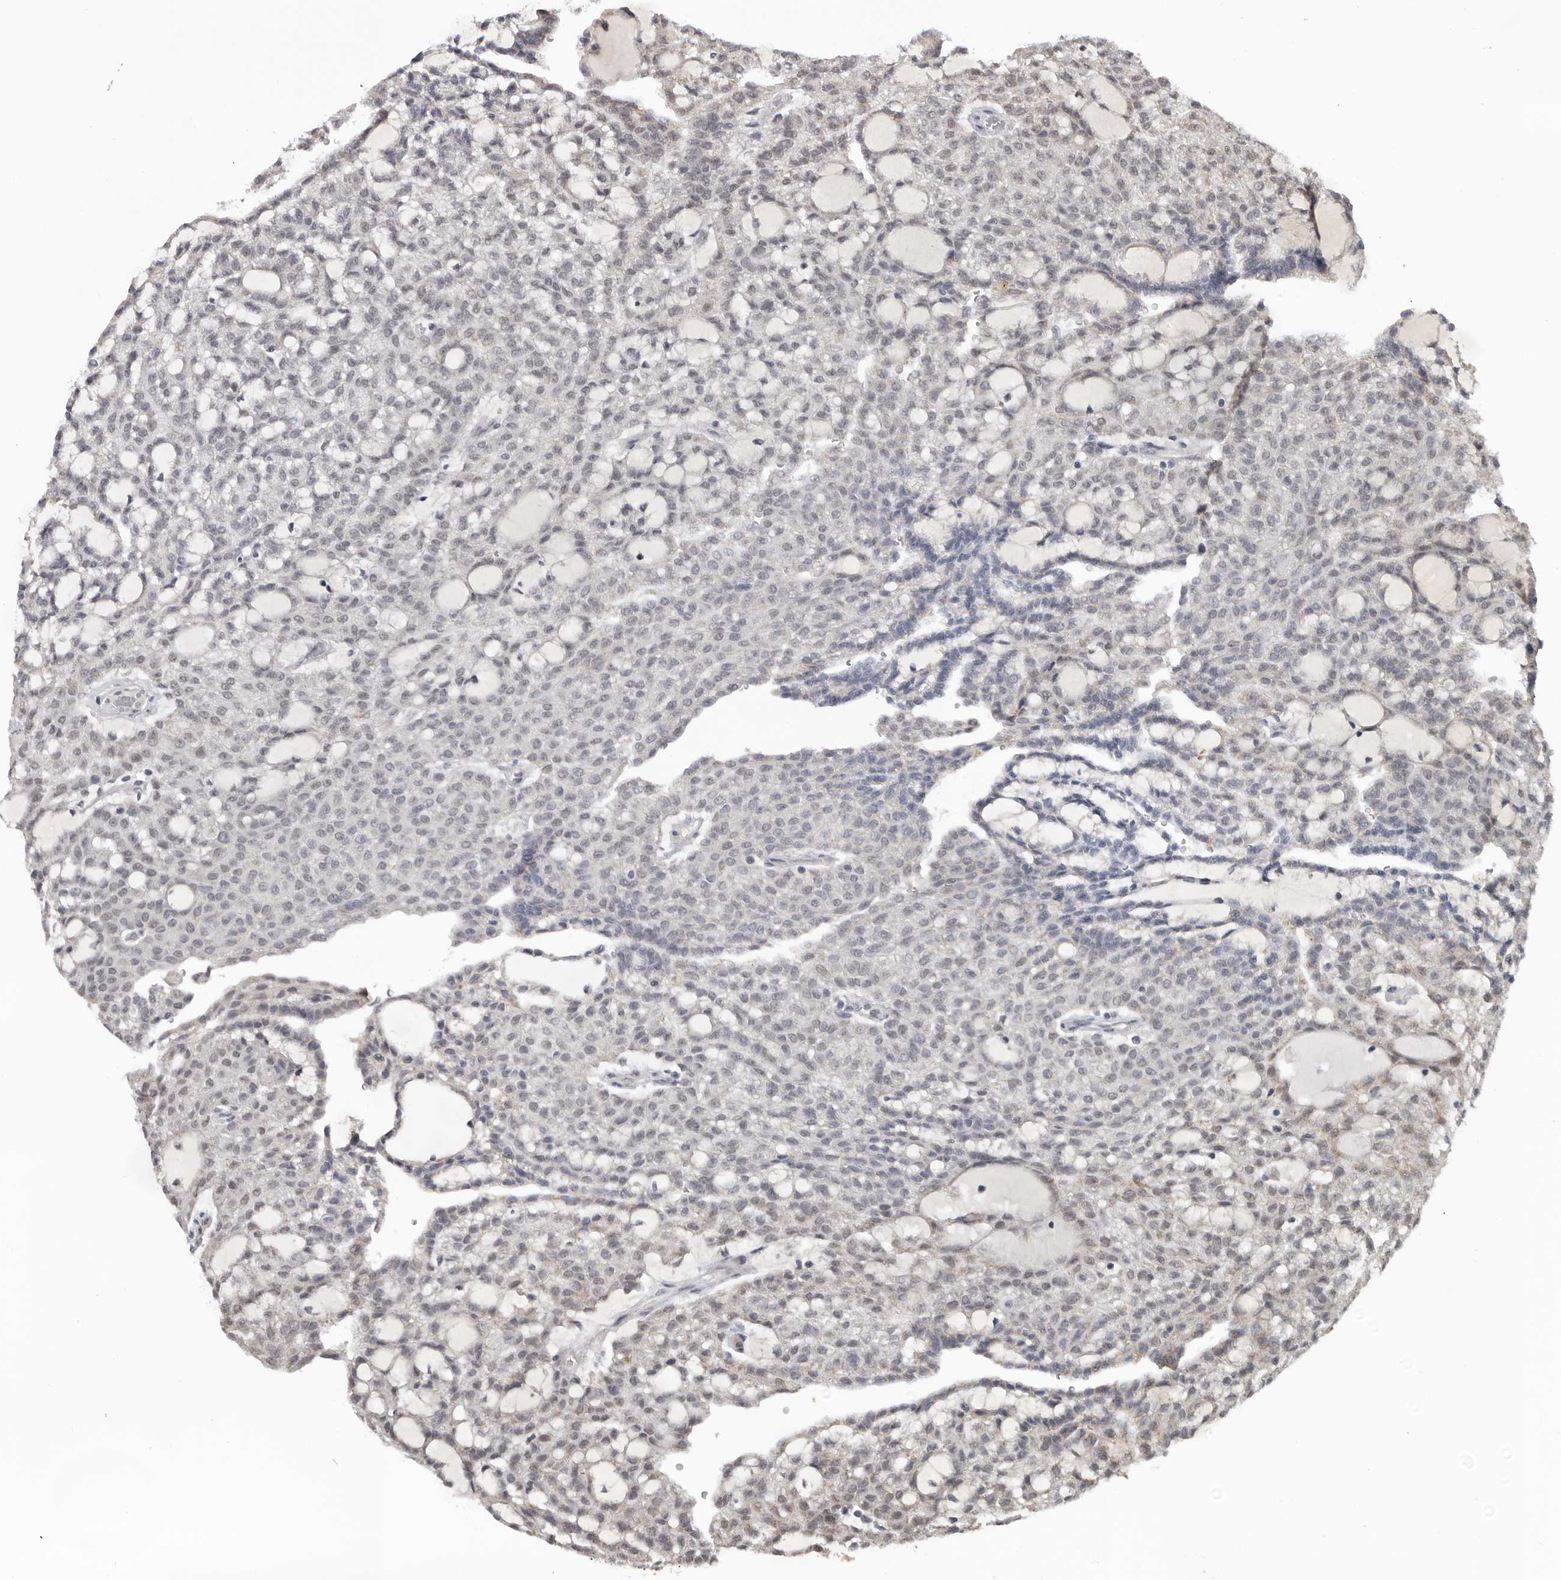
{"staining": {"intensity": "weak", "quantity": "<25%", "location": "nuclear"}, "tissue": "renal cancer", "cell_type": "Tumor cells", "image_type": "cancer", "snomed": [{"axis": "morphology", "description": "Adenocarcinoma, NOS"}, {"axis": "topography", "description": "Kidney"}], "caption": "IHC histopathology image of adenocarcinoma (renal) stained for a protein (brown), which shows no expression in tumor cells.", "gene": "MOGAT2", "patient": {"sex": "male", "age": 63}}